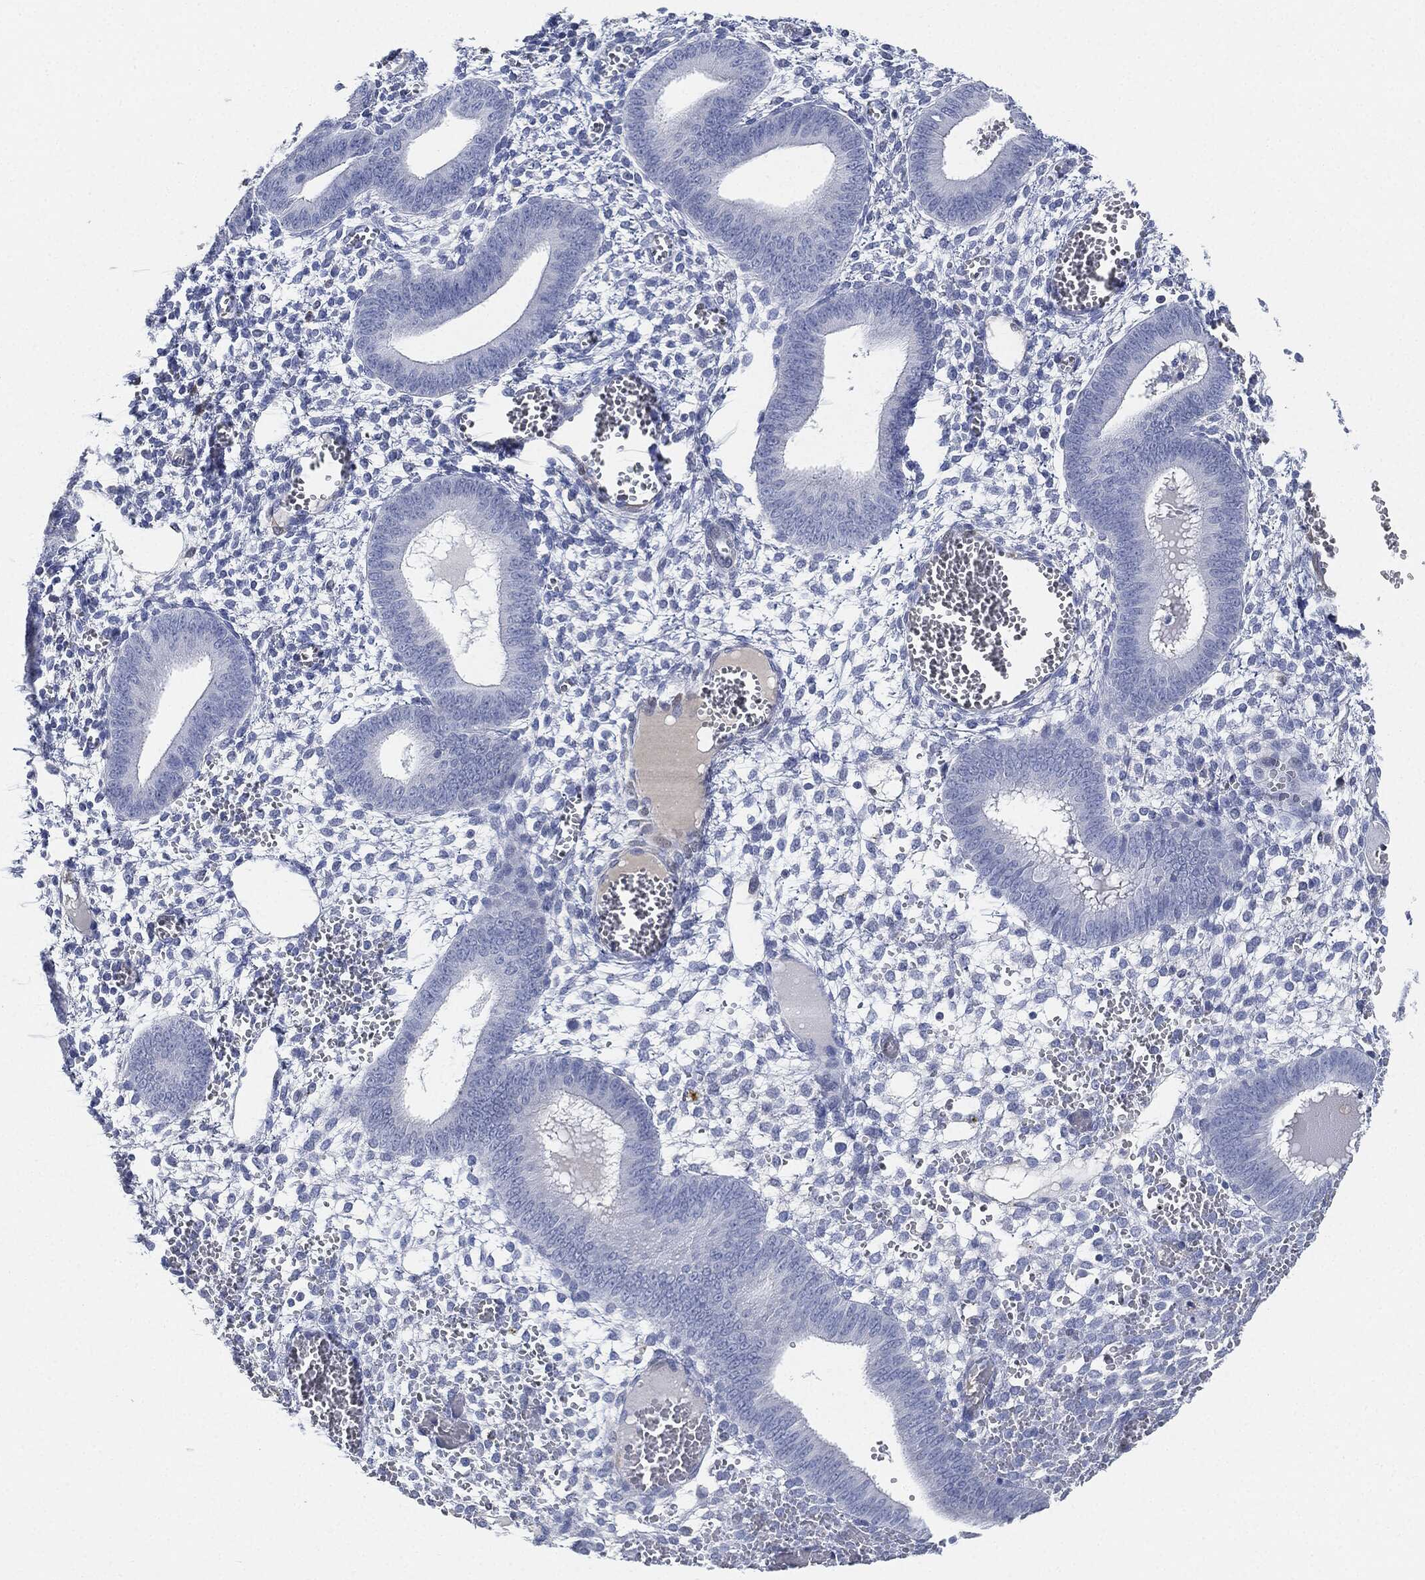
{"staining": {"intensity": "negative", "quantity": "none", "location": "none"}, "tissue": "endometrium", "cell_type": "Cells in endometrial stroma", "image_type": "normal", "snomed": [{"axis": "morphology", "description": "Normal tissue, NOS"}, {"axis": "topography", "description": "Endometrium"}], "caption": "A high-resolution image shows IHC staining of unremarkable endometrium, which displays no significant staining in cells in endometrial stroma. (Brightfield microscopy of DAB (3,3'-diaminobenzidine) IHC at high magnification).", "gene": "TAGLN", "patient": {"sex": "female", "age": 42}}